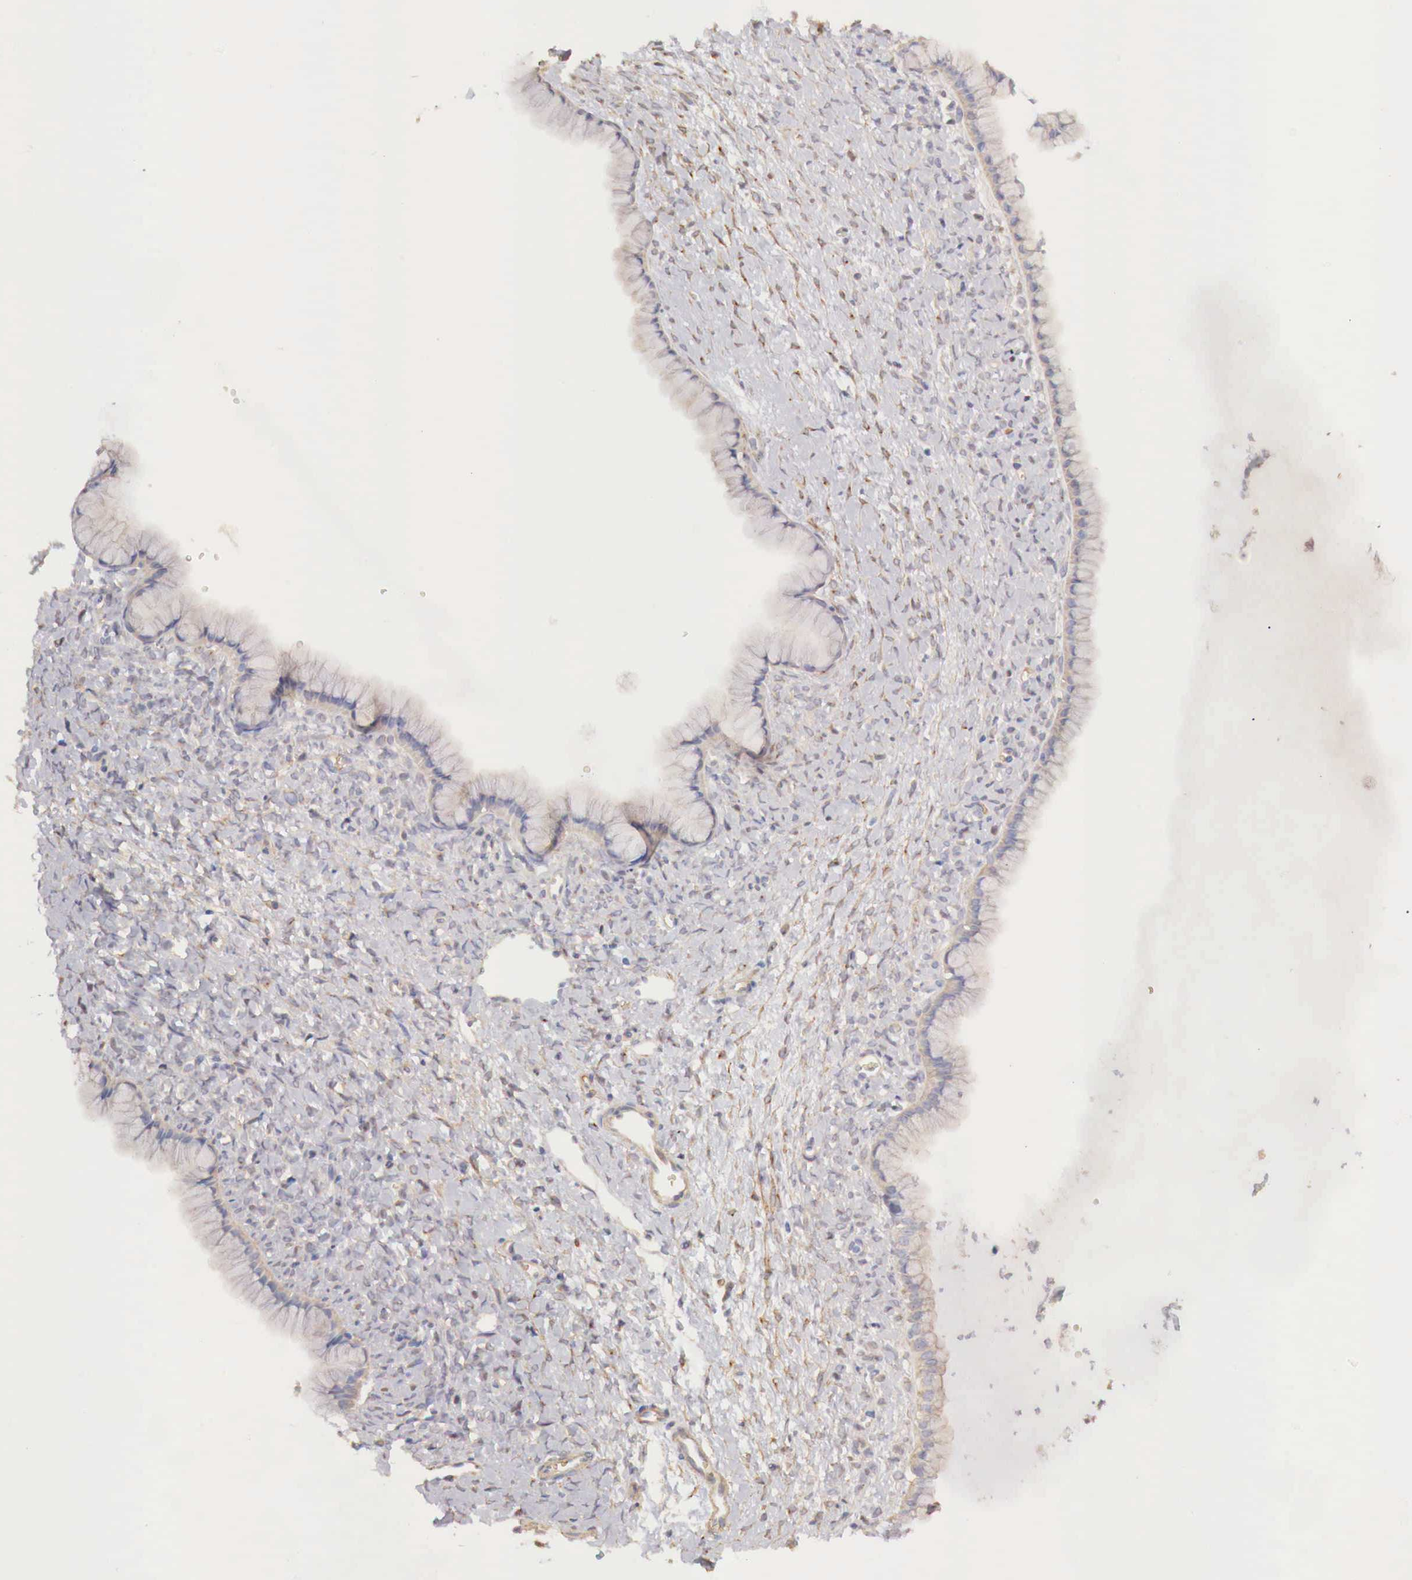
{"staining": {"intensity": "negative", "quantity": "none", "location": "none"}, "tissue": "ovarian cancer", "cell_type": "Tumor cells", "image_type": "cancer", "snomed": [{"axis": "morphology", "description": "Cystadenocarcinoma, mucinous, NOS"}, {"axis": "topography", "description": "Ovary"}], "caption": "Immunohistochemistry photomicrograph of neoplastic tissue: ovarian cancer stained with DAB exhibits no significant protein staining in tumor cells. The staining was performed using DAB (3,3'-diaminobenzidine) to visualize the protein expression in brown, while the nuclei were stained in blue with hematoxylin (Magnification: 20x).", "gene": "KLHDC7B", "patient": {"sex": "female", "age": 25}}